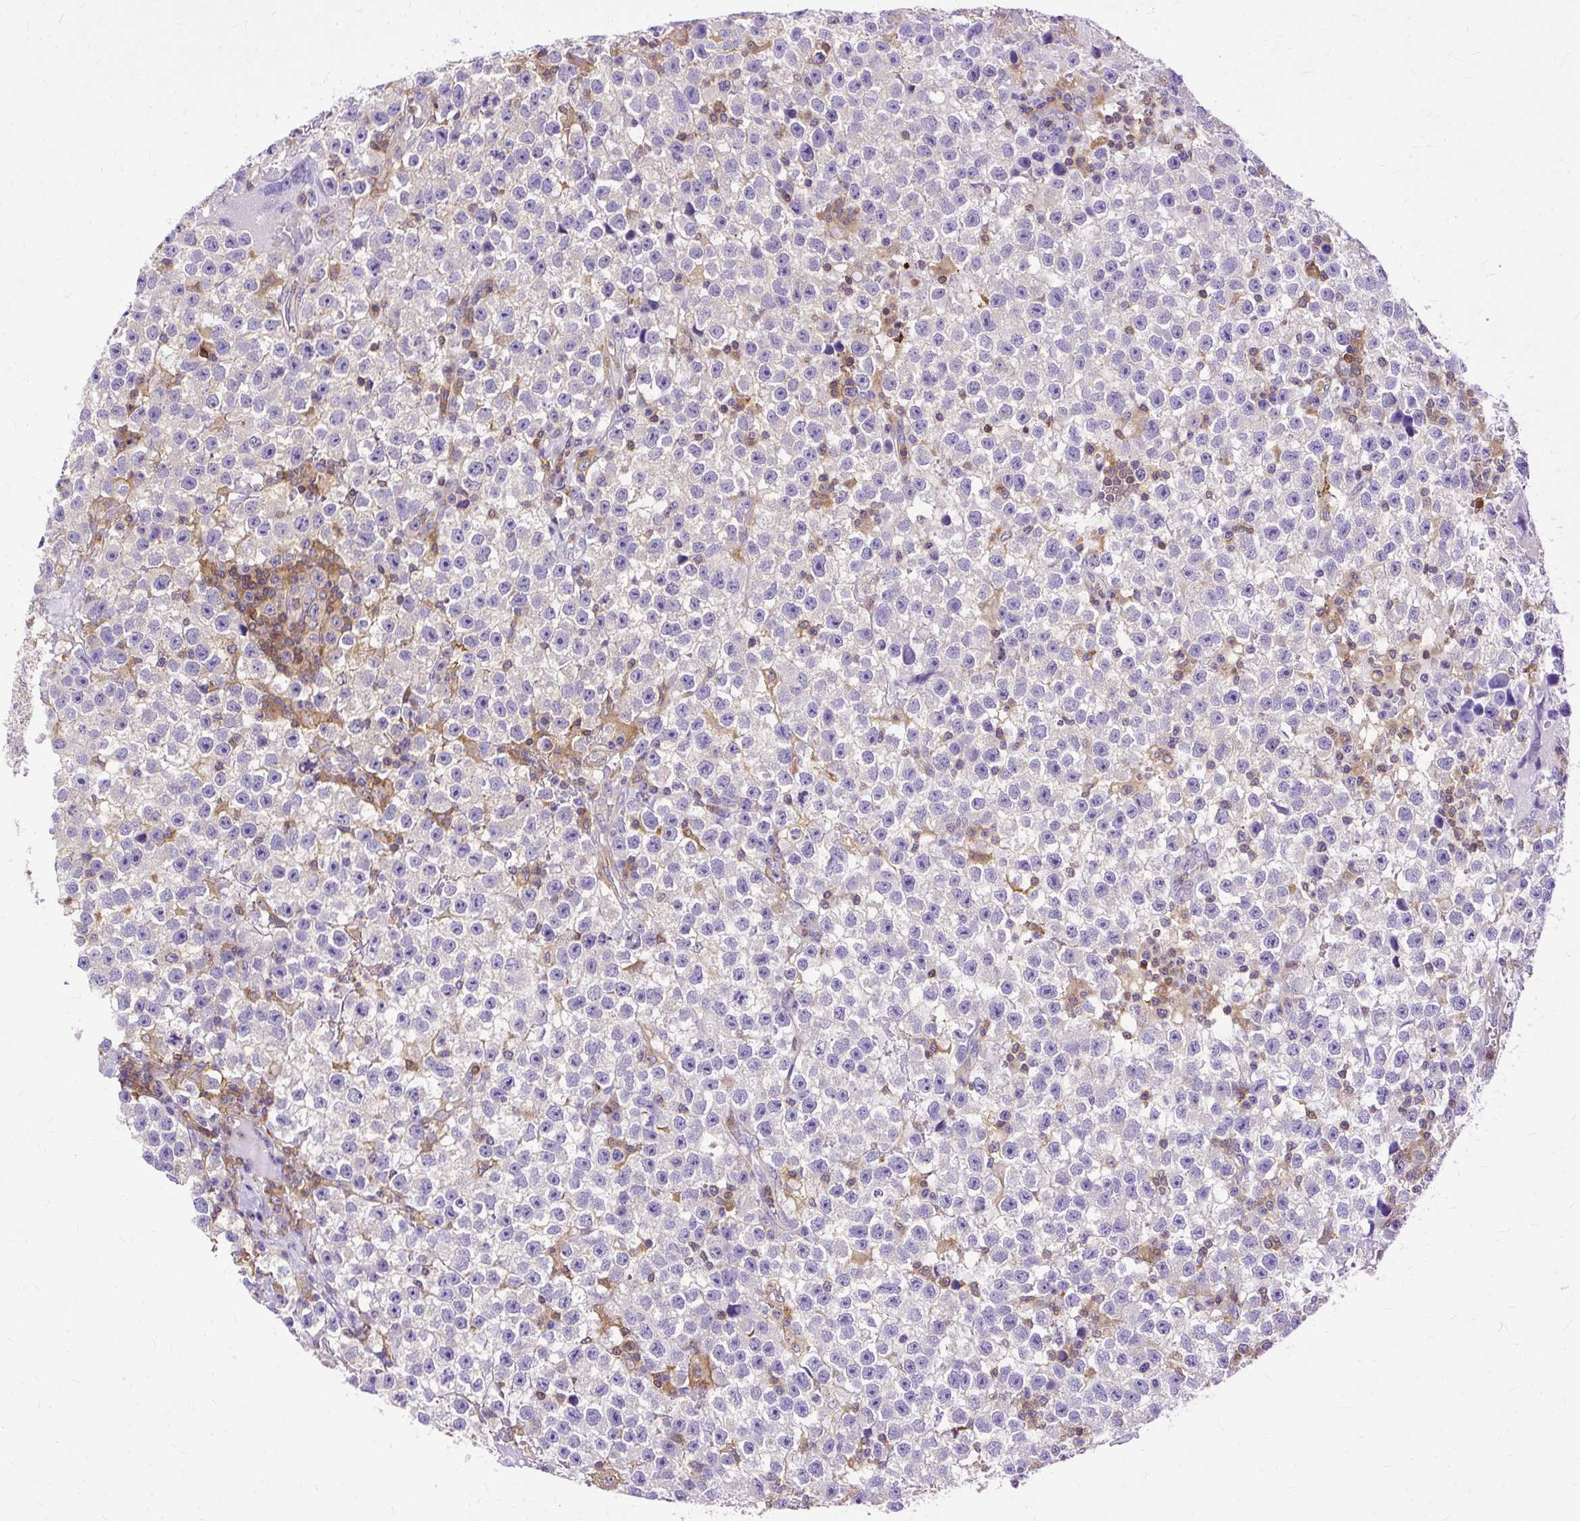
{"staining": {"intensity": "negative", "quantity": "none", "location": "none"}, "tissue": "testis cancer", "cell_type": "Tumor cells", "image_type": "cancer", "snomed": [{"axis": "morphology", "description": "Seminoma, NOS"}, {"axis": "topography", "description": "Testis"}], "caption": "Immunohistochemistry (IHC) histopathology image of neoplastic tissue: testis seminoma stained with DAB (3,3'-diaminobenzidine) exhibits no significant protein staining in tumor cells.", "gene": "TWF2", "patient": {"sex": "male", "age": 22}}